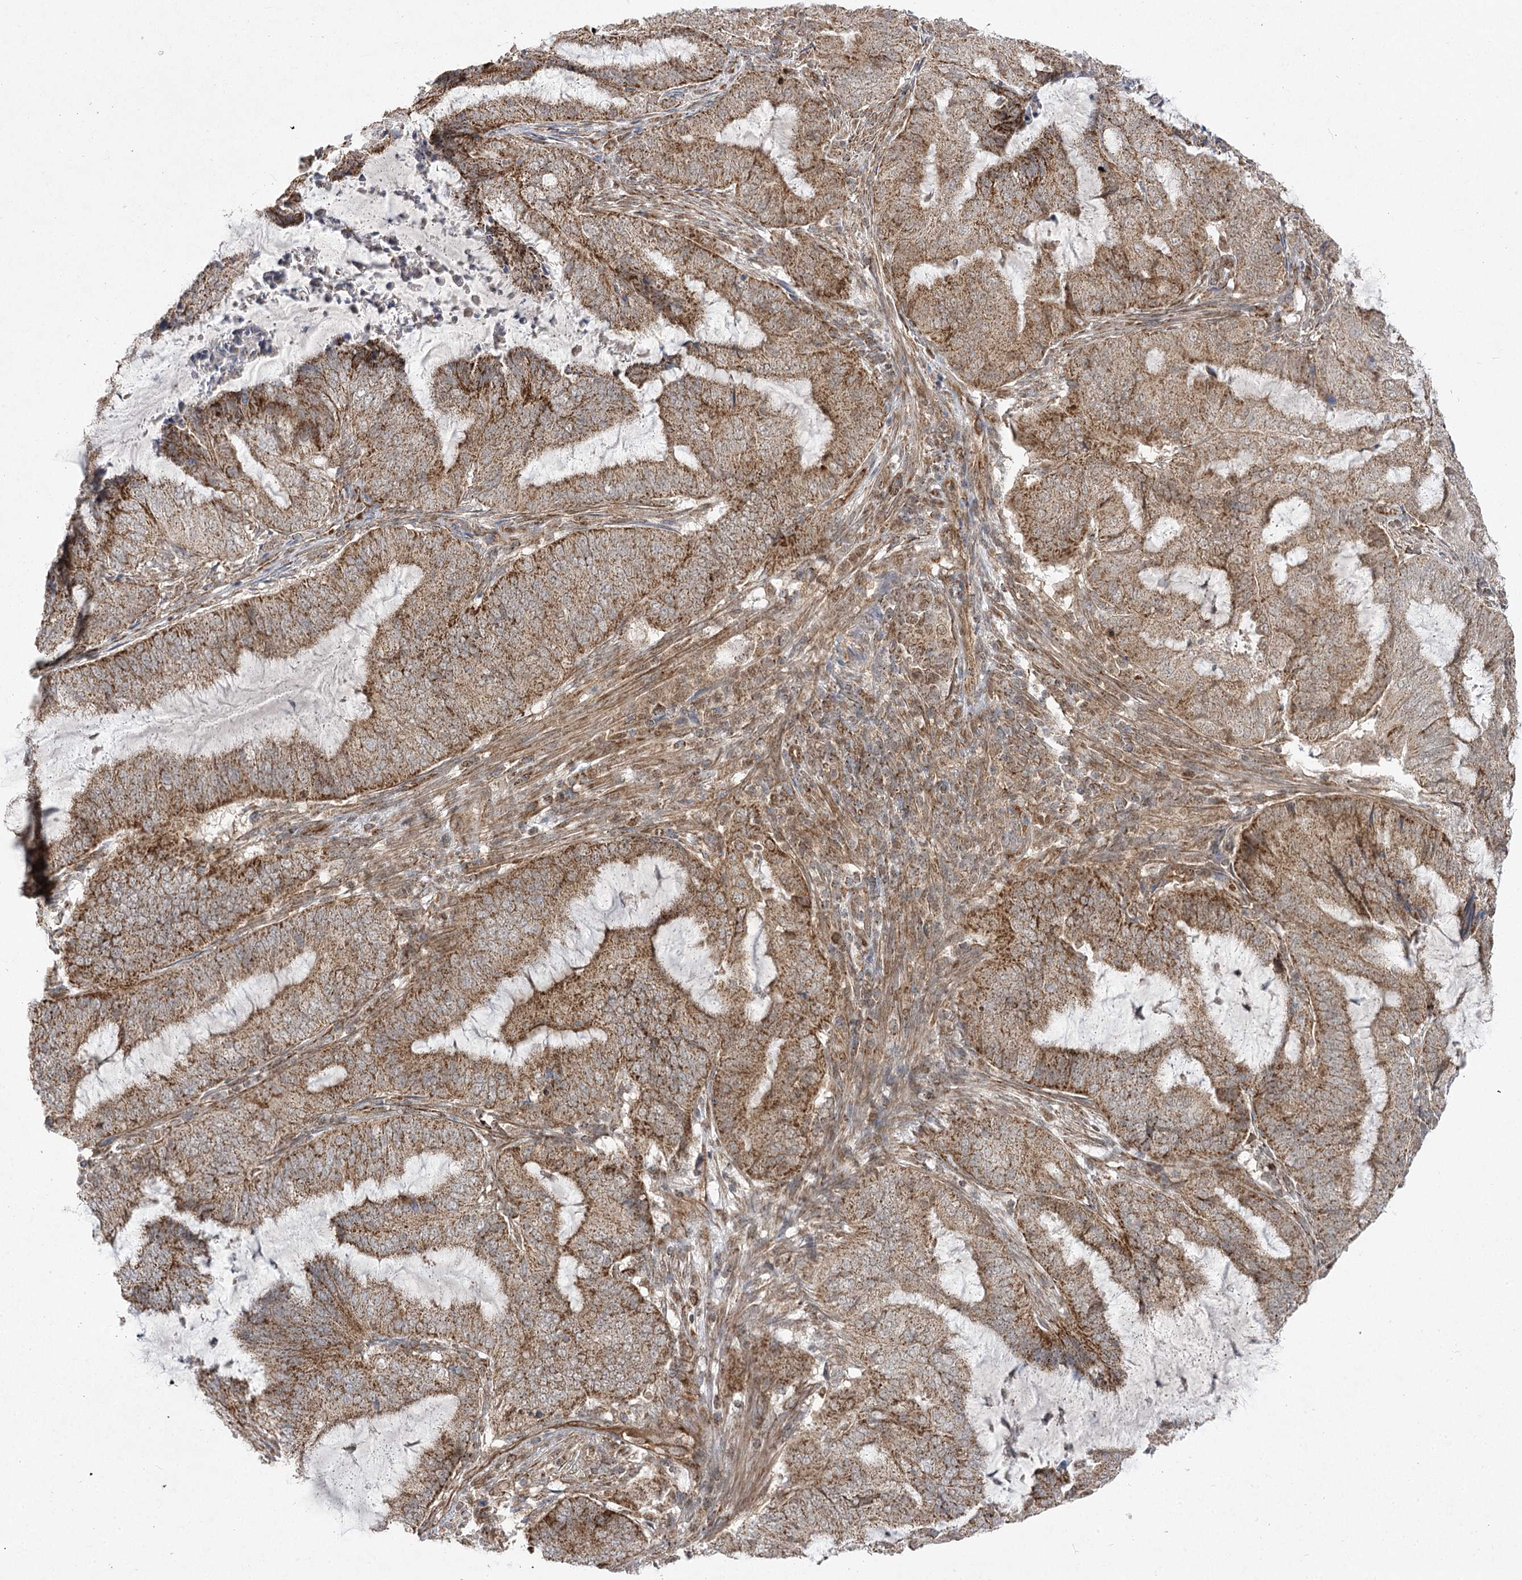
{"staining": {"intensity": "moderate", "quantity": ">75%", "location": "cytoplasmic/membranous"}, "tissue": "endometrial cancer", "cell_type": "Tumor cells", "image_type": "cancer", "snomed": [{"axis": "morphology", "description": "Adenocarcinoma, NOS"}, {"axis": "topography", "description": "Endometrium"}], "caption": "There is medium levels of moderate cytoplasmic/membranous expression in tumor cells of endometrial cancer (adenocarcinoma), as demonstrated by immunohistochemical staining (brown color).", "gene": "SLC4A1AP", "patient": {"sex": "female", "age": 51}}